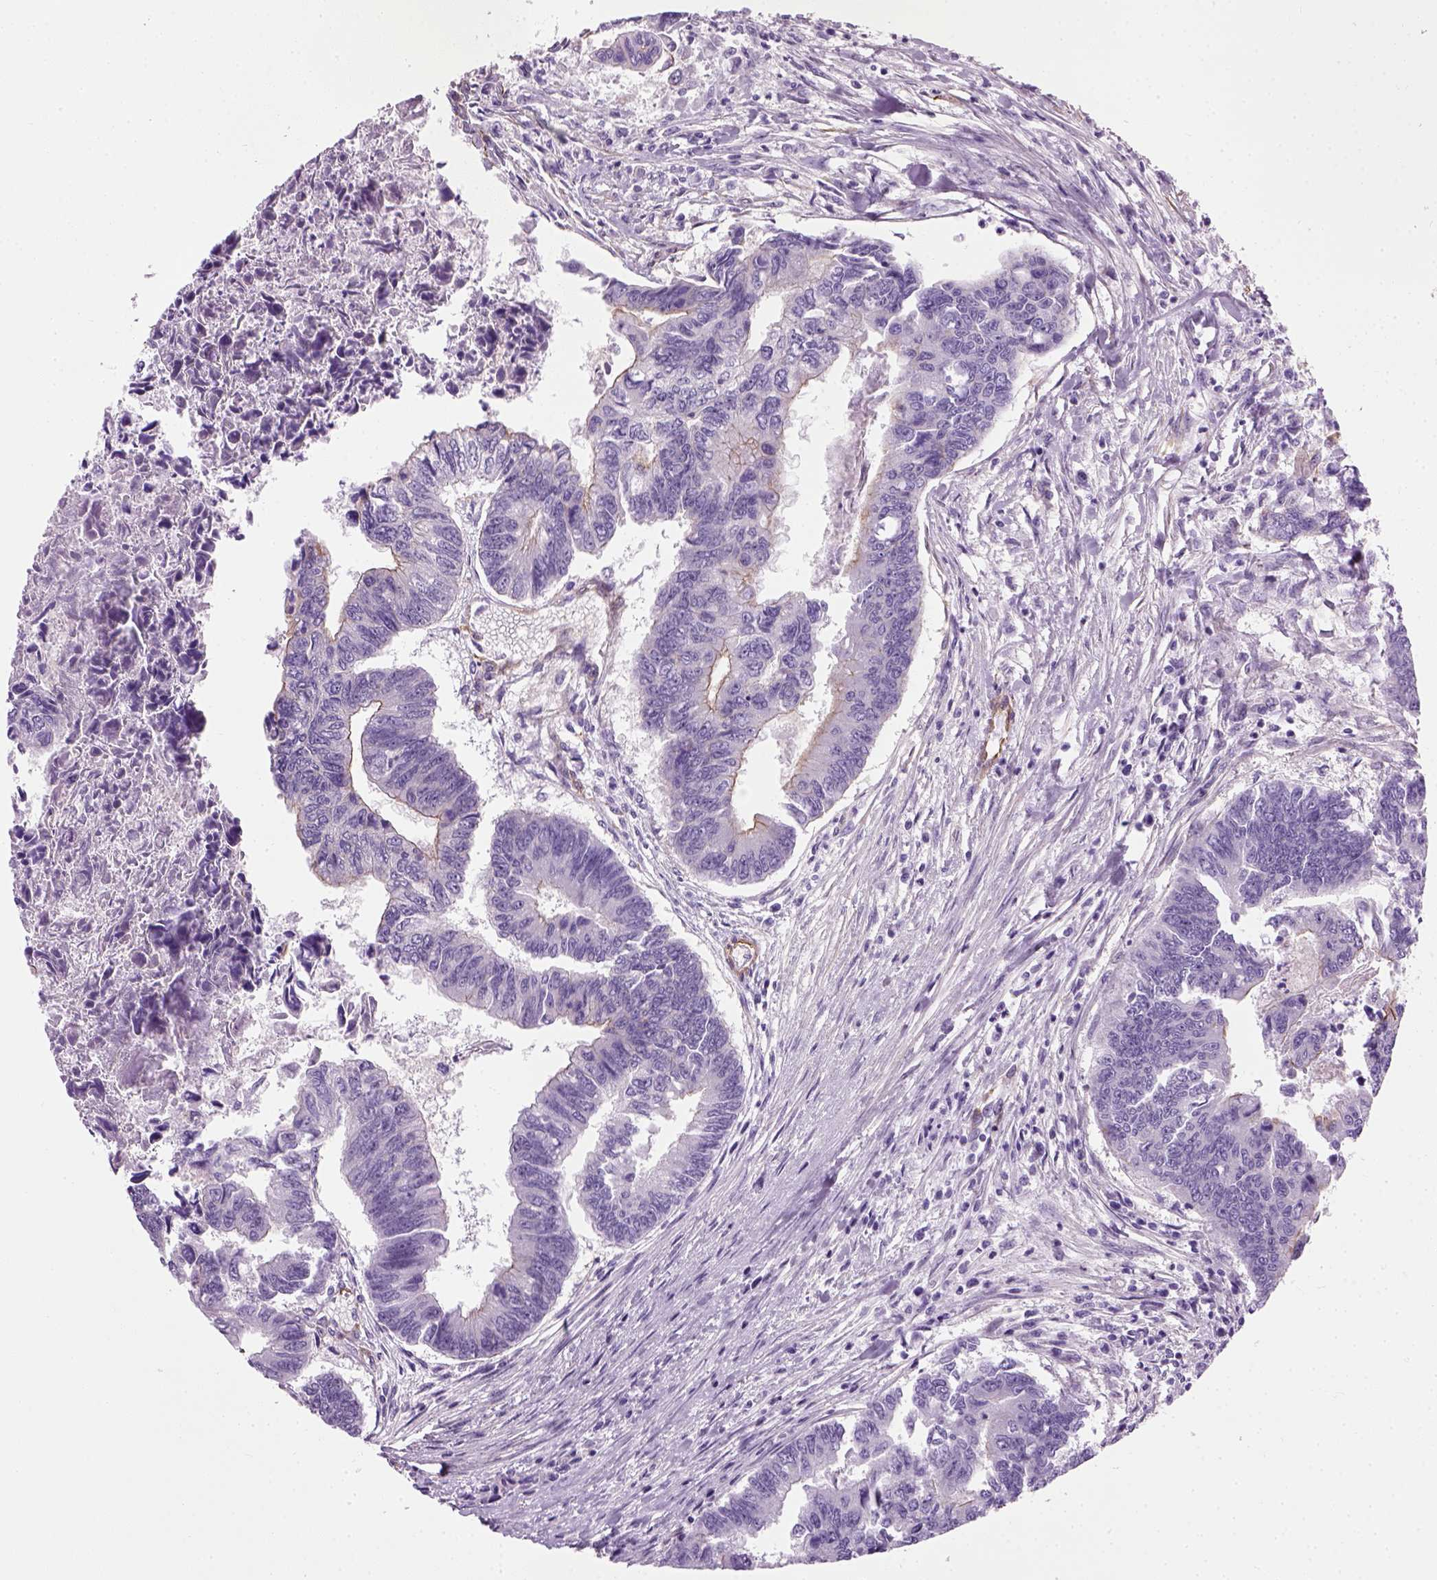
{"staining": {"intensity": "negative", "quantity": "none", "location": "none"}, "tissue": "colorectal cancer", "cell_type": "Tumor cells", "image_type": "cancer", "snomed": [{"axis": "morphology", "description": "Adenocarcinoma, NOS"}, {"axis": "topography", "description": "Colon"}], "caption": "An image of human colorectal cancer (adenocarcinoma) is negative for staining in tumor cells.", "gene": "FAM161A", "patient": {"sex": "female", "age": 65}}